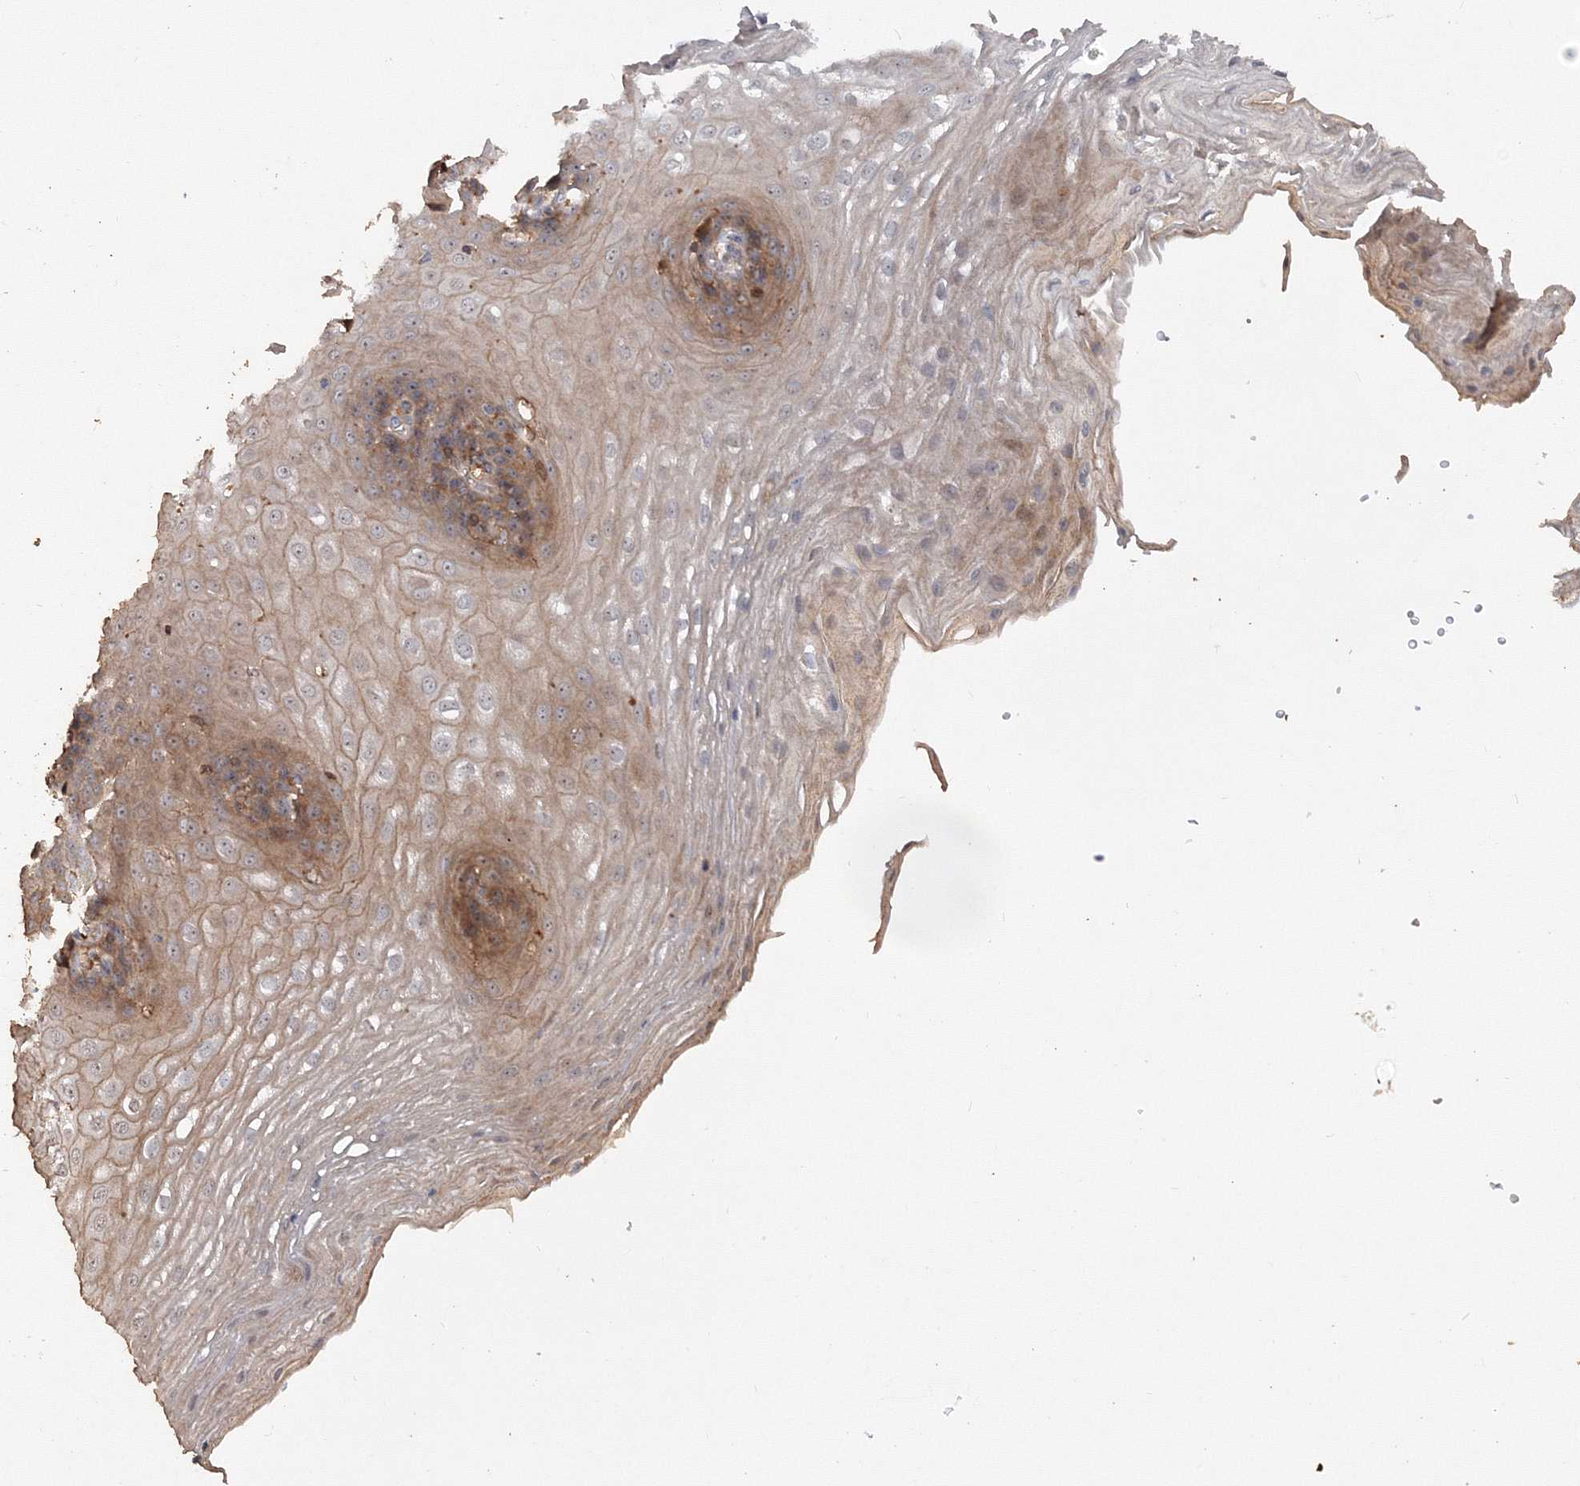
{"staining": {"intensity": "moderate", "quantity": "25%-75%", "location": "cytoplasmic/membranous"}, "tissue": "esophagus", "cell_type": "Squamous epithelial cells", "image_type": "normal", "snomed": [{"axis": "morphology", "description": "Normal tissue, NOS"}, {"axis": "topography", "description": "Esophagus"}], "caption": "A medium amount of moderate cytoplasmic/membranous staining is identified in about 25%-75% of squamous epithelial cells in unremarkable esophagus. (DAB IHC, brown staining for protein, blue staining for nuclei).", "gene": "GRINA", "patient": {"sex": "female", "age": 66}}